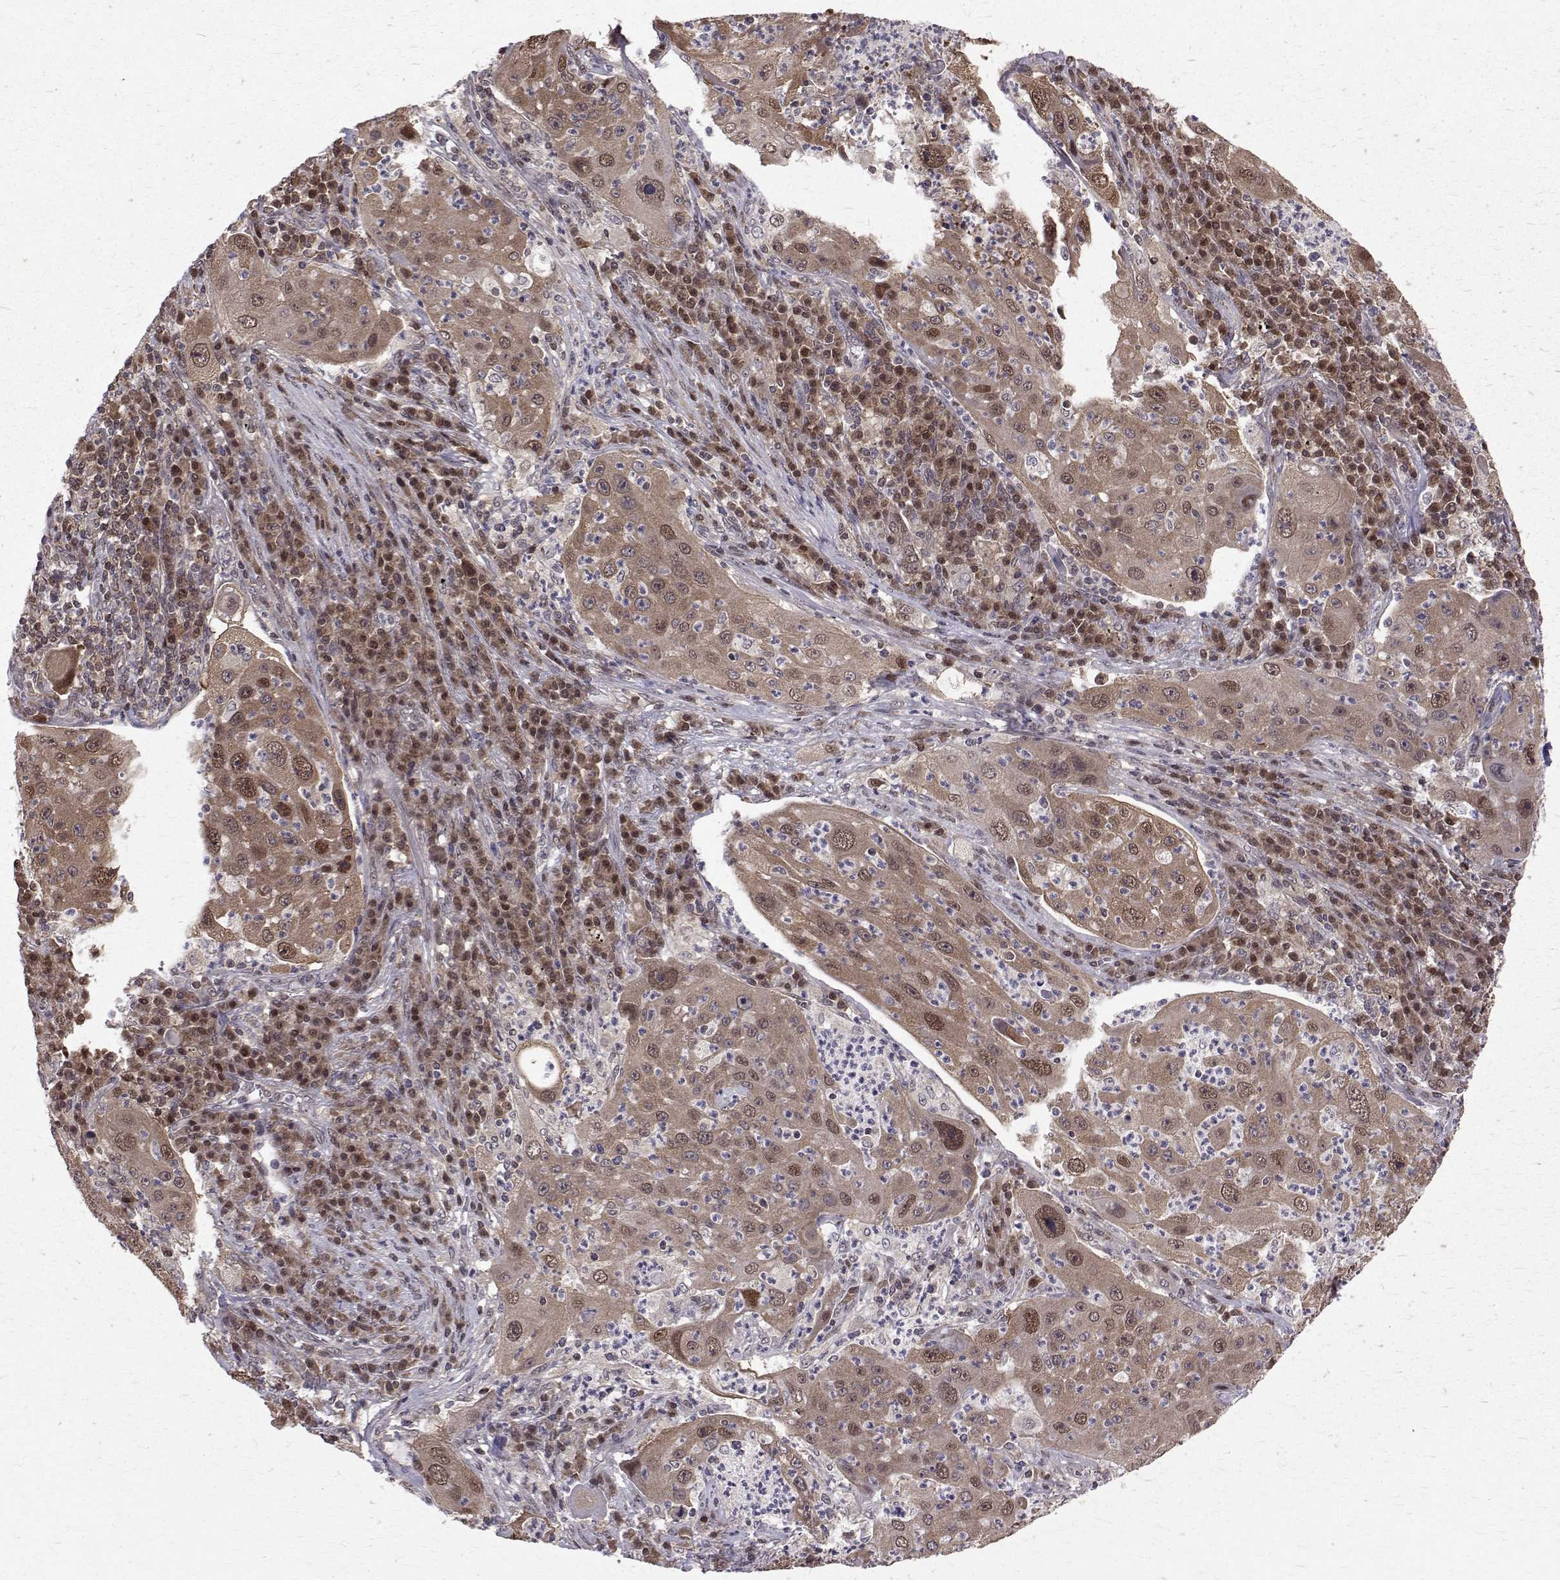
{"staining": {"intensity": "weak", "quantity": "25%-75%", "location": "cytoplasmic/membranous,nuclear"}, "tissue": "lung cancer", "cell_type": "Tumor cells", "image_type": "cancer", "snomed": [{"axis": "morphology", "description": "Squamous cell carcinoma, NOS"}, {"axis": "topography", "description": "Lung"}], "caption": "A photomicrograph of lung cancer (squamous cell carcinoma) stained for a protein exhibits weak cytoplasmic/membranous and nuclear brown staining in tumor cells.", "gene": "NIF3L1", "patient": {"sex": "female", "age": 59}}